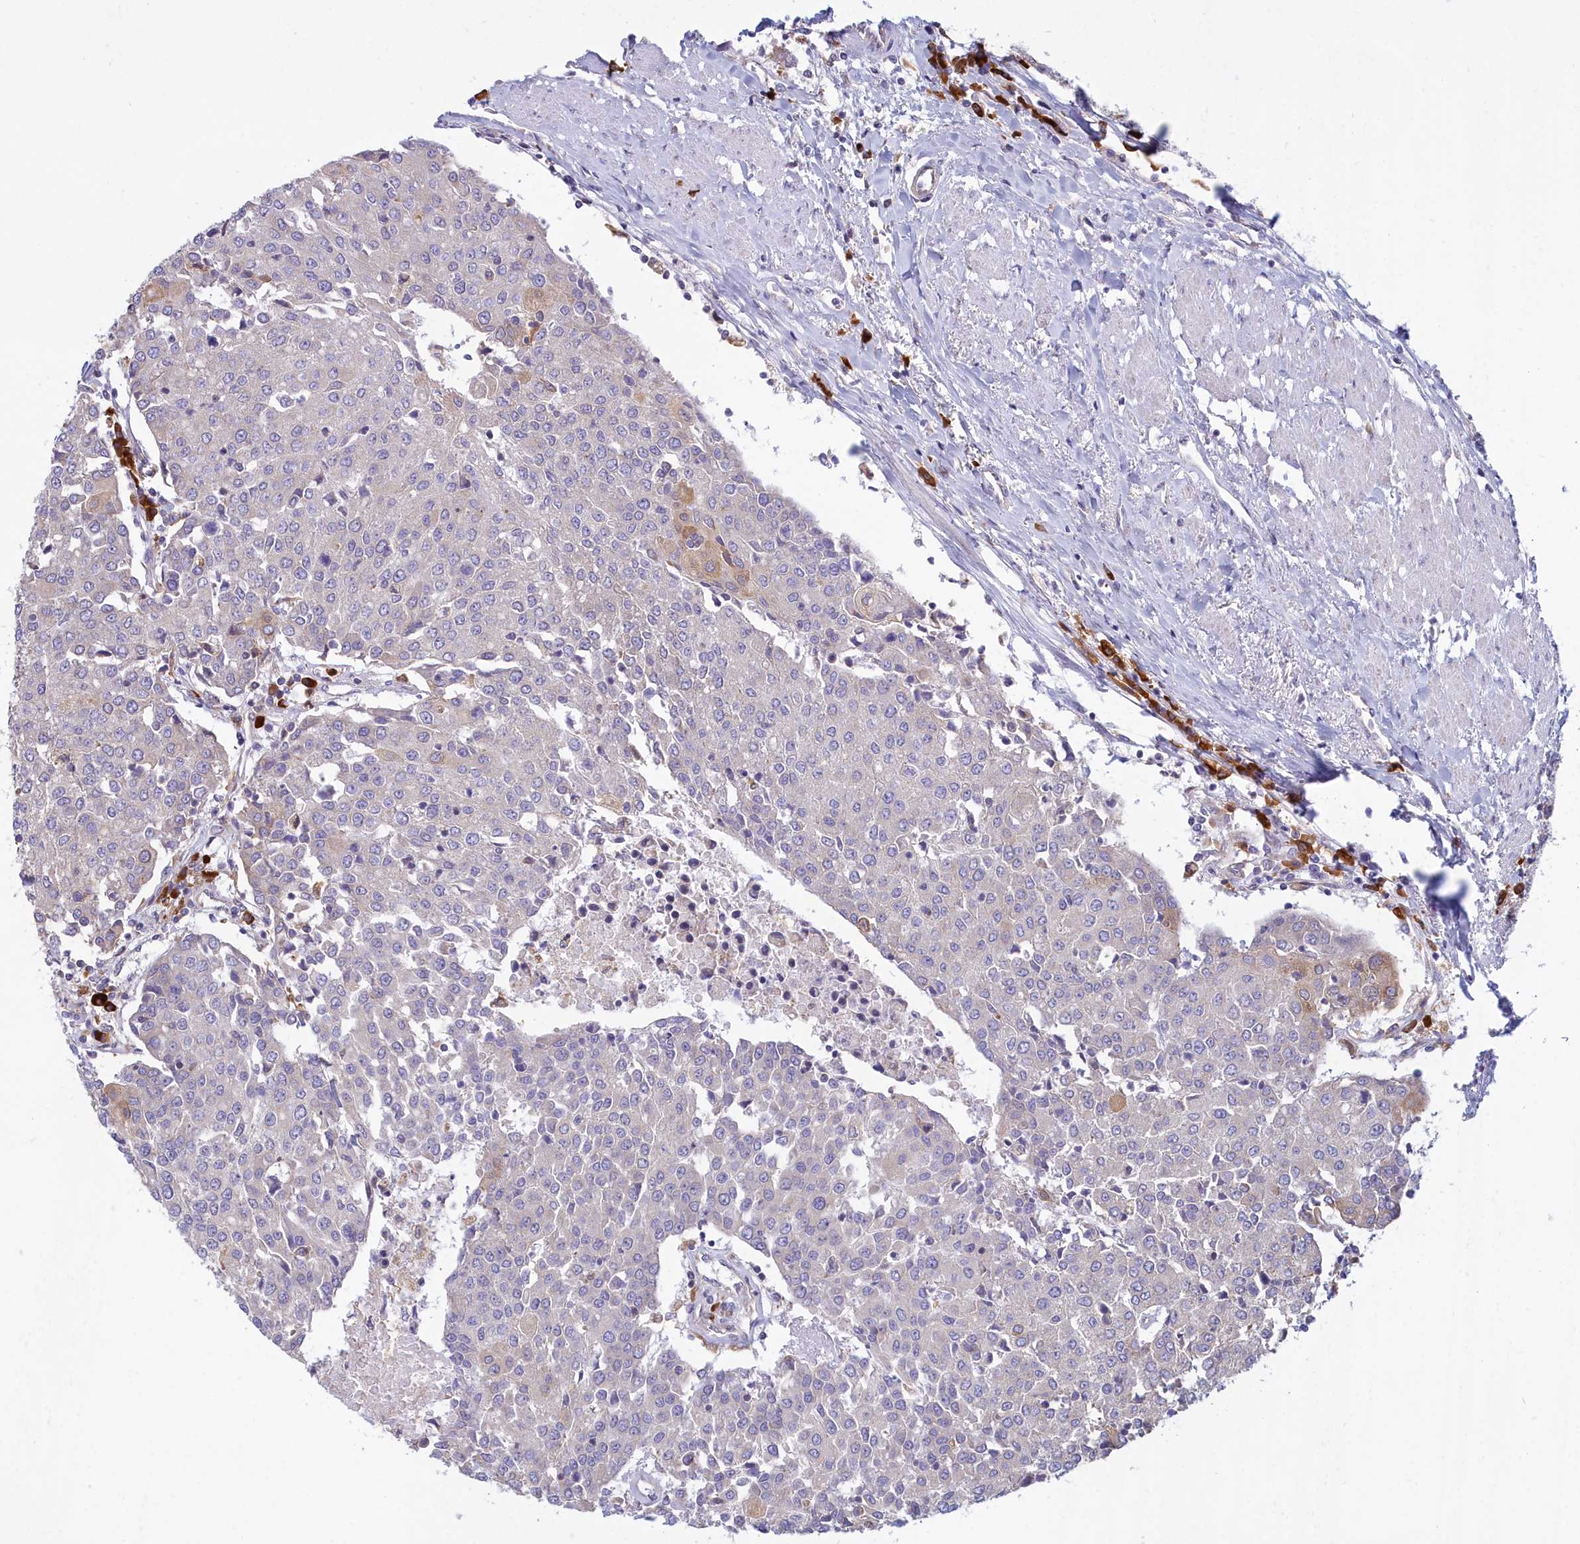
{"staining": {"intensity": "moderate", "quantity": "<25%", "location": "cytoplasmic/membranous"}, "tissue": "urothelial cancer", "cell_type": "Tumor cells", "image_type": "cancer", "snomed": [{"axis": "morphology", "description": "Urothelial carcinoma, High grade"}, {"axis": "topography", "description": "Urinary bladder"}], "caption": "This is an image of IHC staining of high-grade urothelial carcinoma, which shows moderate positivity in the cytoplasmic/membranous of tumor cells.", "gene": "HM13", "patient": {"sex": "female", "age": 85}}